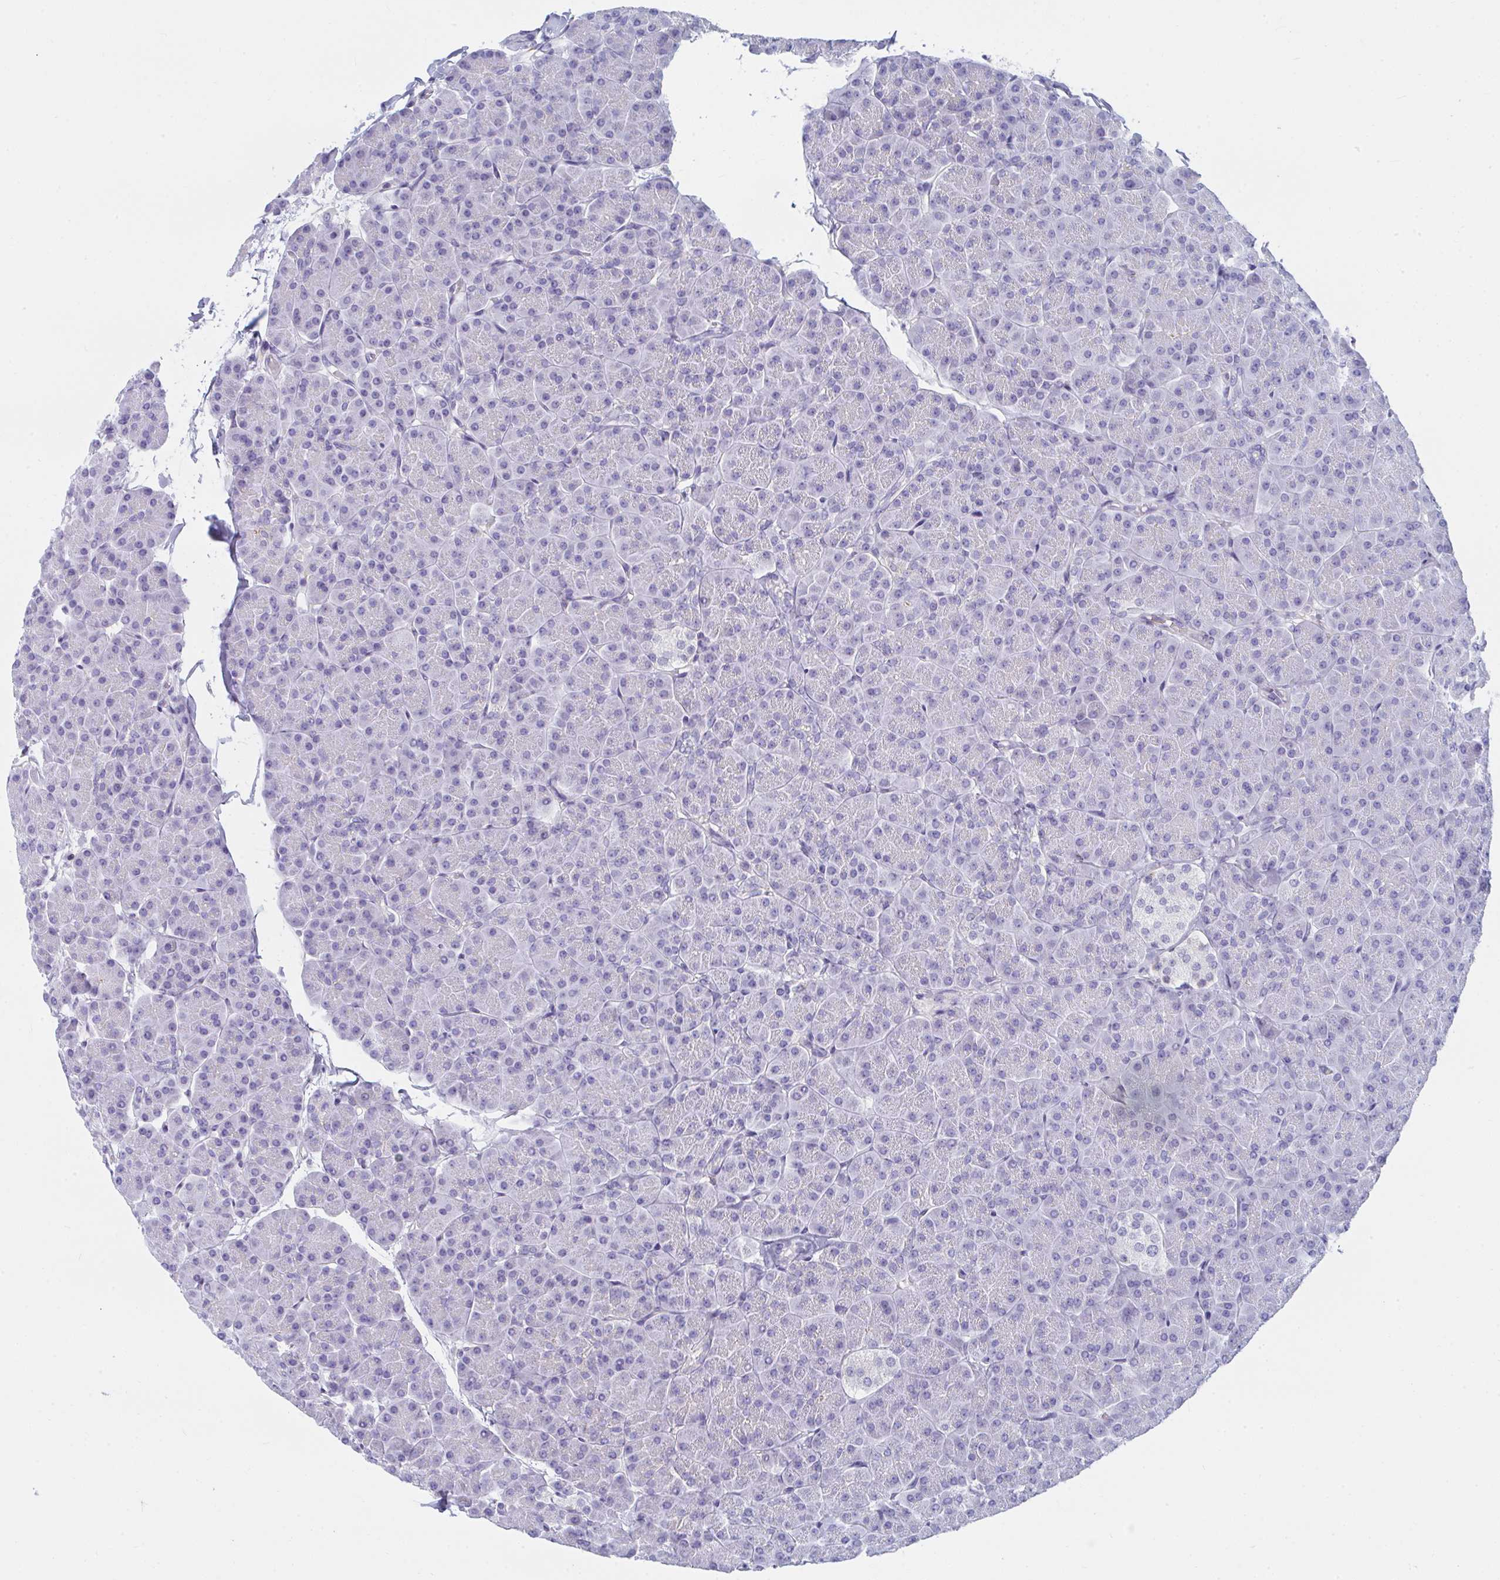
{"staining": {"intensity": "negative", "quantity": "none", "location": "none"}, "tissue": "pancreas", "cell_type": "Exocrine glandular cells", "image_type": "normal", "snomed": [{"axis": "morphology", "description": "Normal tissue, NOS"}, {"axis": "topography", "description": "Pancreas"}, {"axis": "topography", "description": "Peripheral nerve tissue"}], "caption": "High power microscopy histopathology image of an immunohistochemistry (IHC) image of normal pancreas, revealing no significant expression in exocrine glandular cells.", "gene": "MGAM2", "patient": {"sex": "male", "age": 54}}